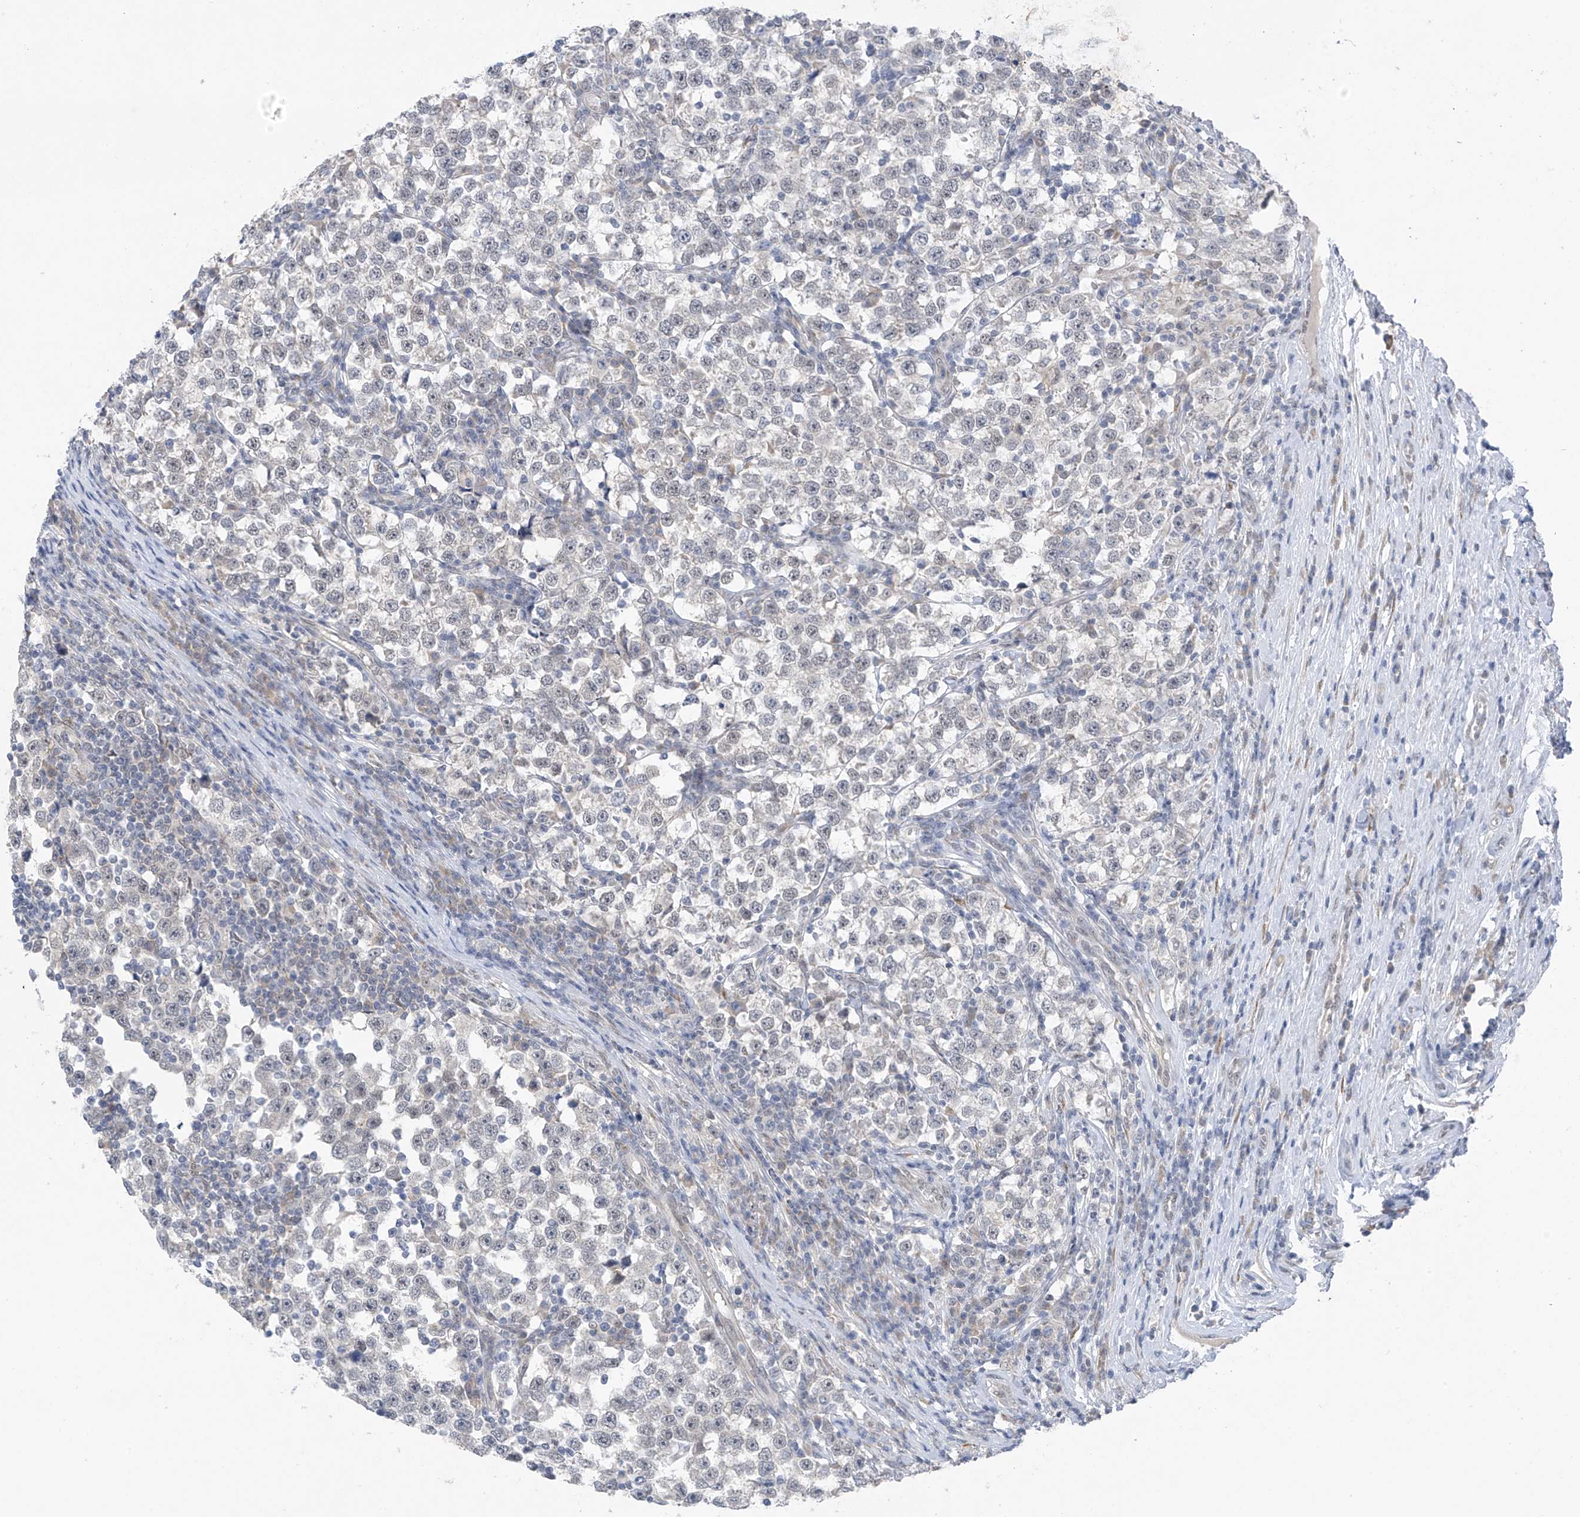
{"staining": {"intensity": "negative", "quantity": "none", "location": "none"}, "tissue": "testis cancer", "cell_type": "Tumor cells", "image_type": "cancer", "snomed": [{"axis": "morphology", "description": "Normal tissue, NOS"}, {"axis": "morphology", "description": "Seminoma, NOS"}, {"axis": "topography", "description": "Testis"}], "caption": "The micrograph reveals no significant expression in tumor cells of testis seminoma. Nuclei are stained in blue.", "gene": "CYP4V2", "patient": {"sex": "male", "age": 43}}